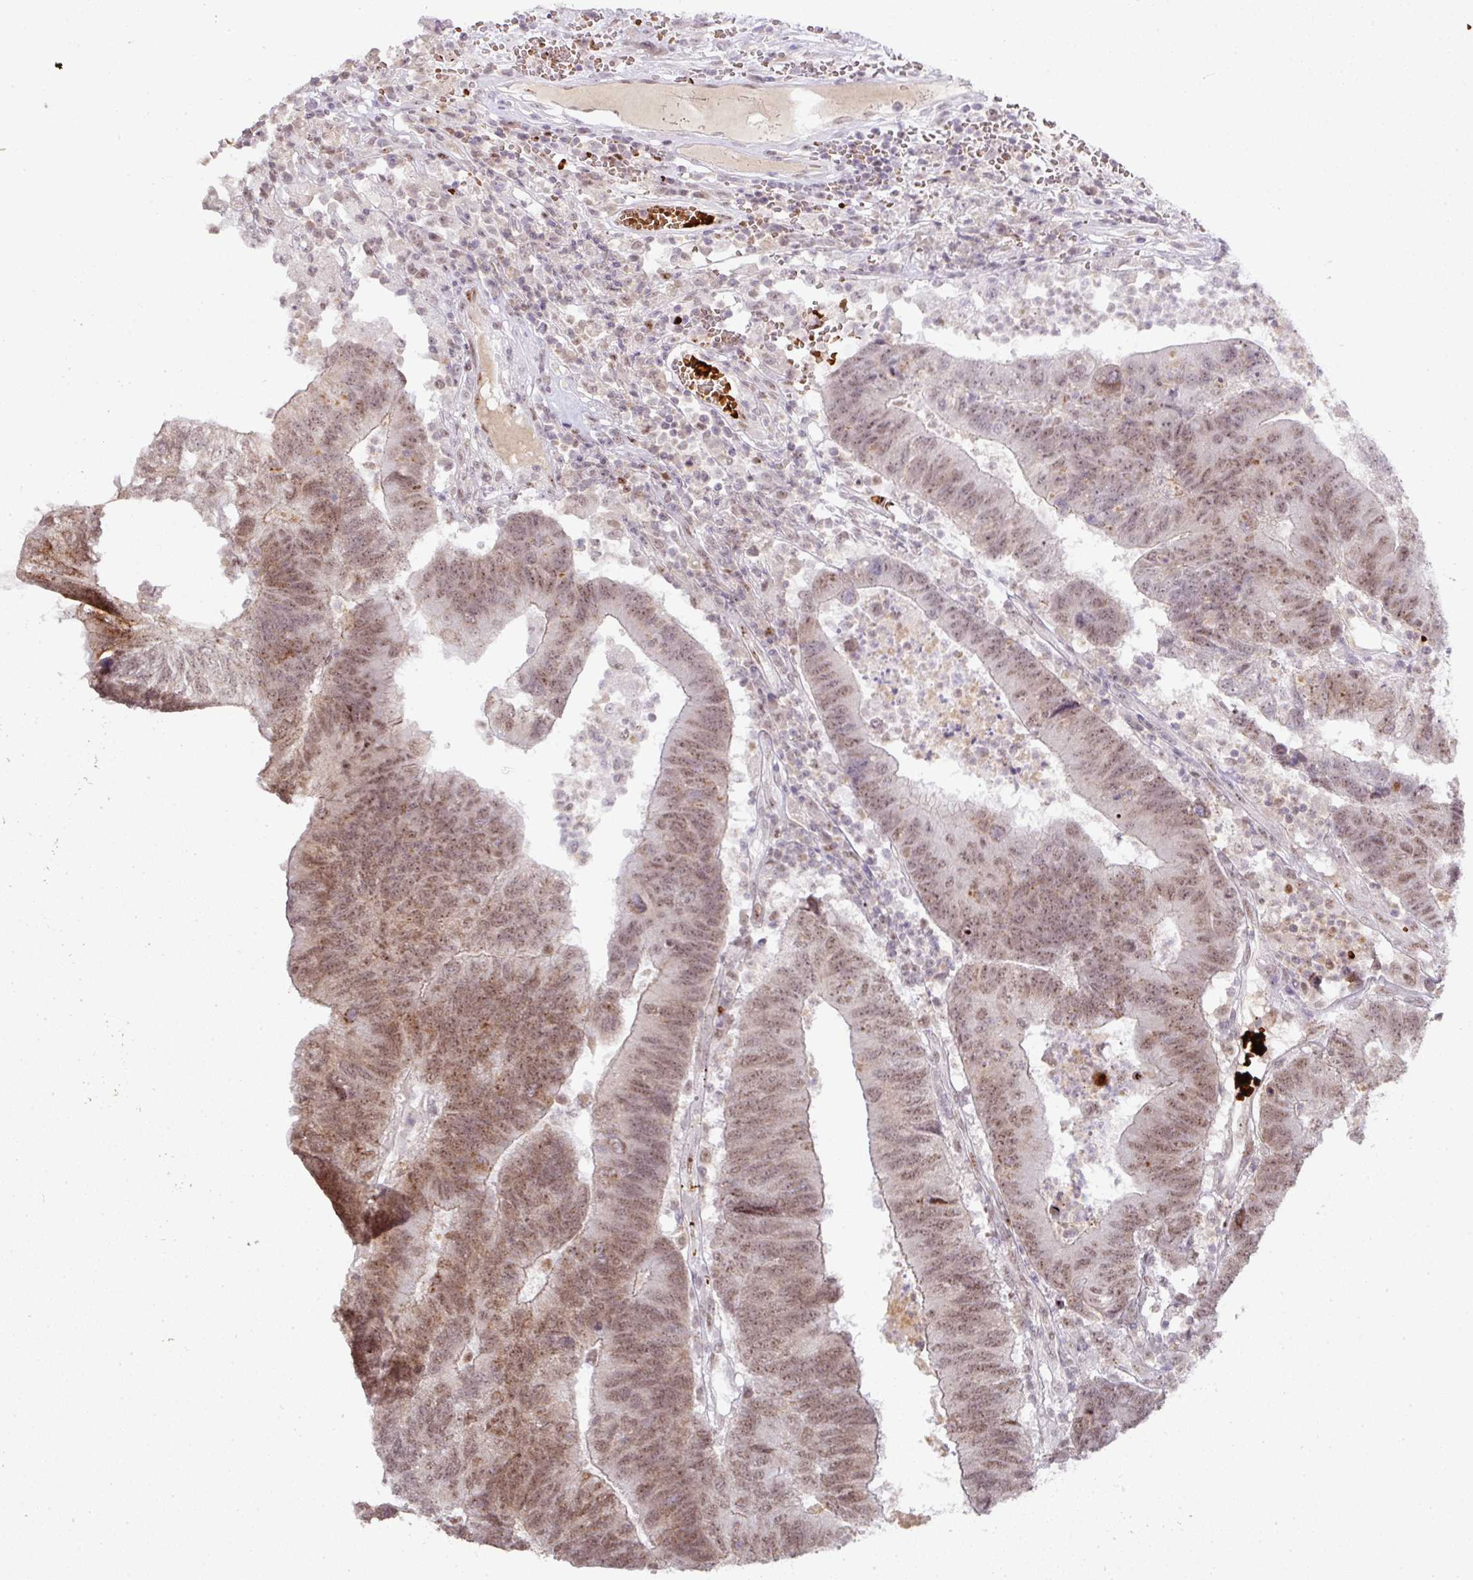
{"staining": {"intensity": "moderate", "quantity": "25%-75%", "location": "nuclear"}, "tissue": "colorectal cancer", "cell_type": "Tumor cells", "image_type": "cancer", "snomed": [{"axis": "morphology", "description": "Adenocarcinoma, NOS"}, {"axis": "topography", "description": "Colon"}], "caption": "Immunohistochemistry (IHC) histopathology image of neoplastic tissue: human colorectal adenocarcinoma stained using immunohistochemistry exhibits medium levels of moderate protein expression localized specifically in the nuclear of tumor cells, appearing as a nuclear brown color.", "gene": "NEIL1", "patient": {"sex": "female", "age": 48}}